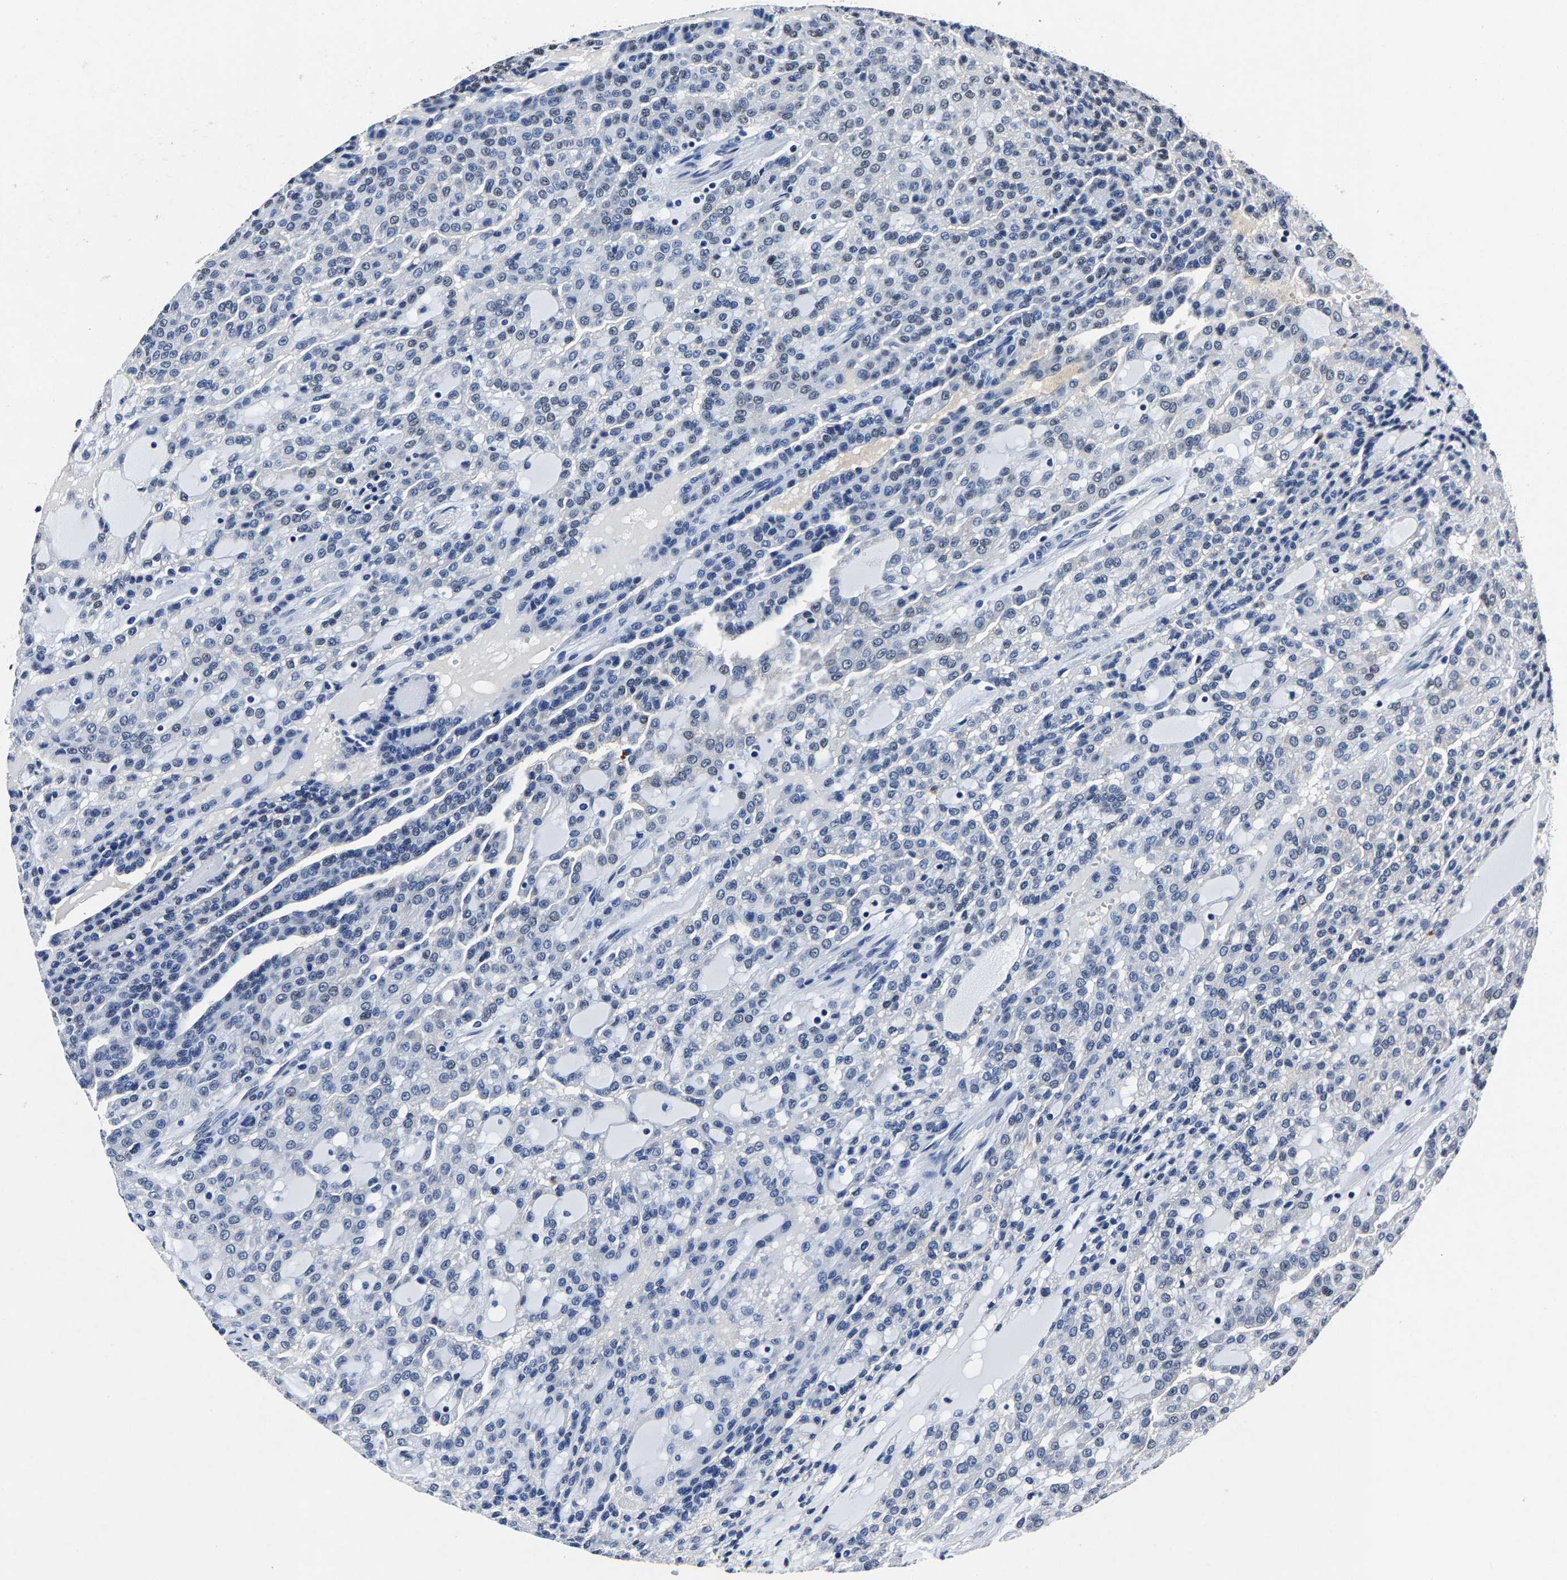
{"staining": {"intensity": "negative", "quantity": "none", "location": "none"}, "tissue": "renal cancer", "cell_type": "Tumor cells", "image_type": "cancer", "snomed": [{"axis": "morphology", "description": "Adenocarcinoma, NOS"}, {"axis": "topography", "description": "Kidney"}], "caption": "Adenocarcinoma (renal) was stained to show a protein in brown. There is no significant expression in tumor cells.", "gene": "RBM45", "patient": {"sex": "male", "age": 63}}